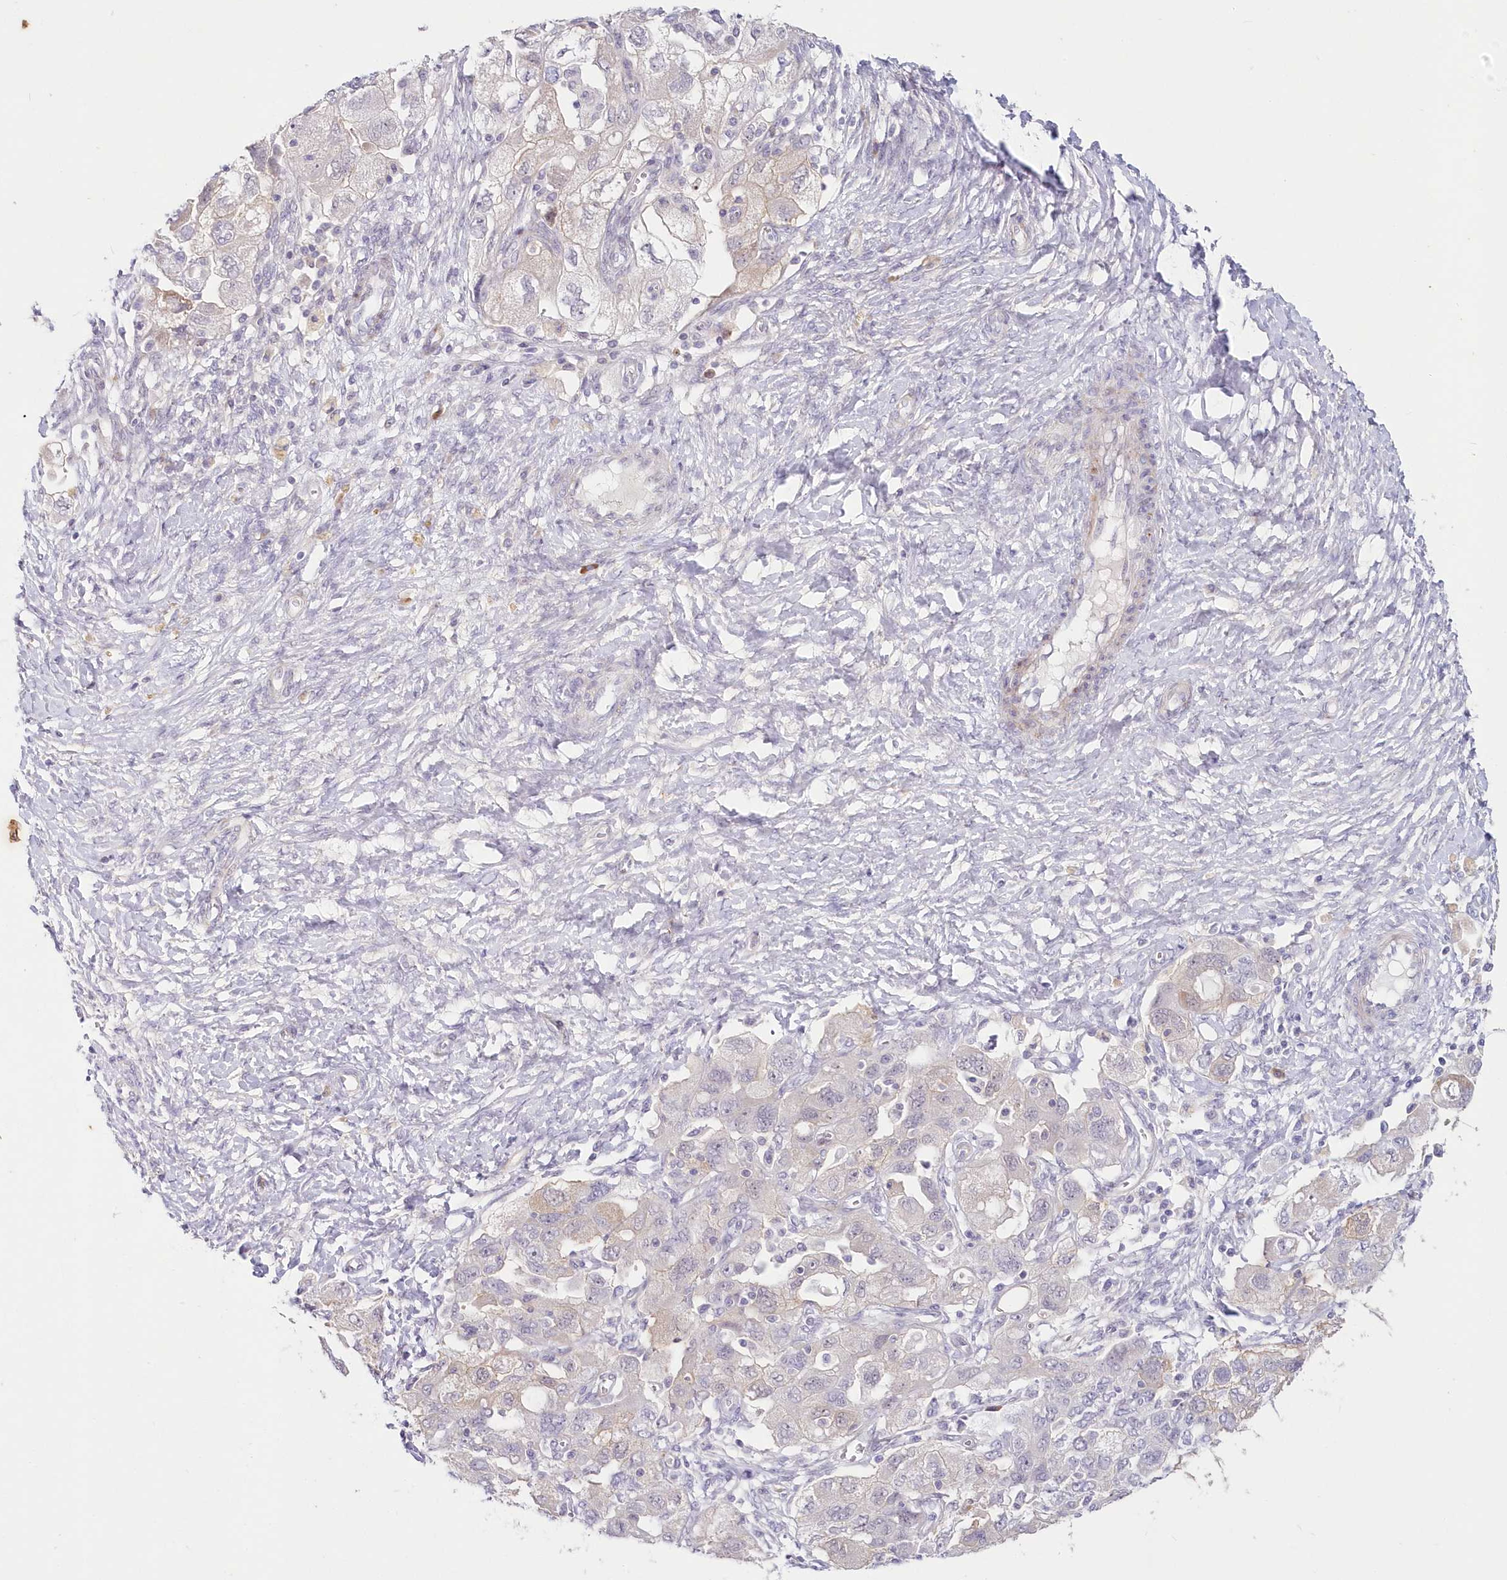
{"staining": {"intensity": "negative", "quantity": "none", "location": "none"}, "tissue": "ovarian cancer", "cell_type": "Tumor cells", "image_type": "cancer", "snomed": [{"axis": "morphology", "description": "Carcinoma, NOS"}, {"axis": "morphology", "description": "Cystadenocarcinoma, serous, NOS"}, {"axis": "topography", "description": "Ovary"}], "caption": "This histopathology image is of ovarian cancer stained with IHC to label a protein in brown with the nuclei are counter-stained blue. There is no expression in tumor cells.", "gene": "SNED1", "patient": {"sex": "female", "age": 69}}